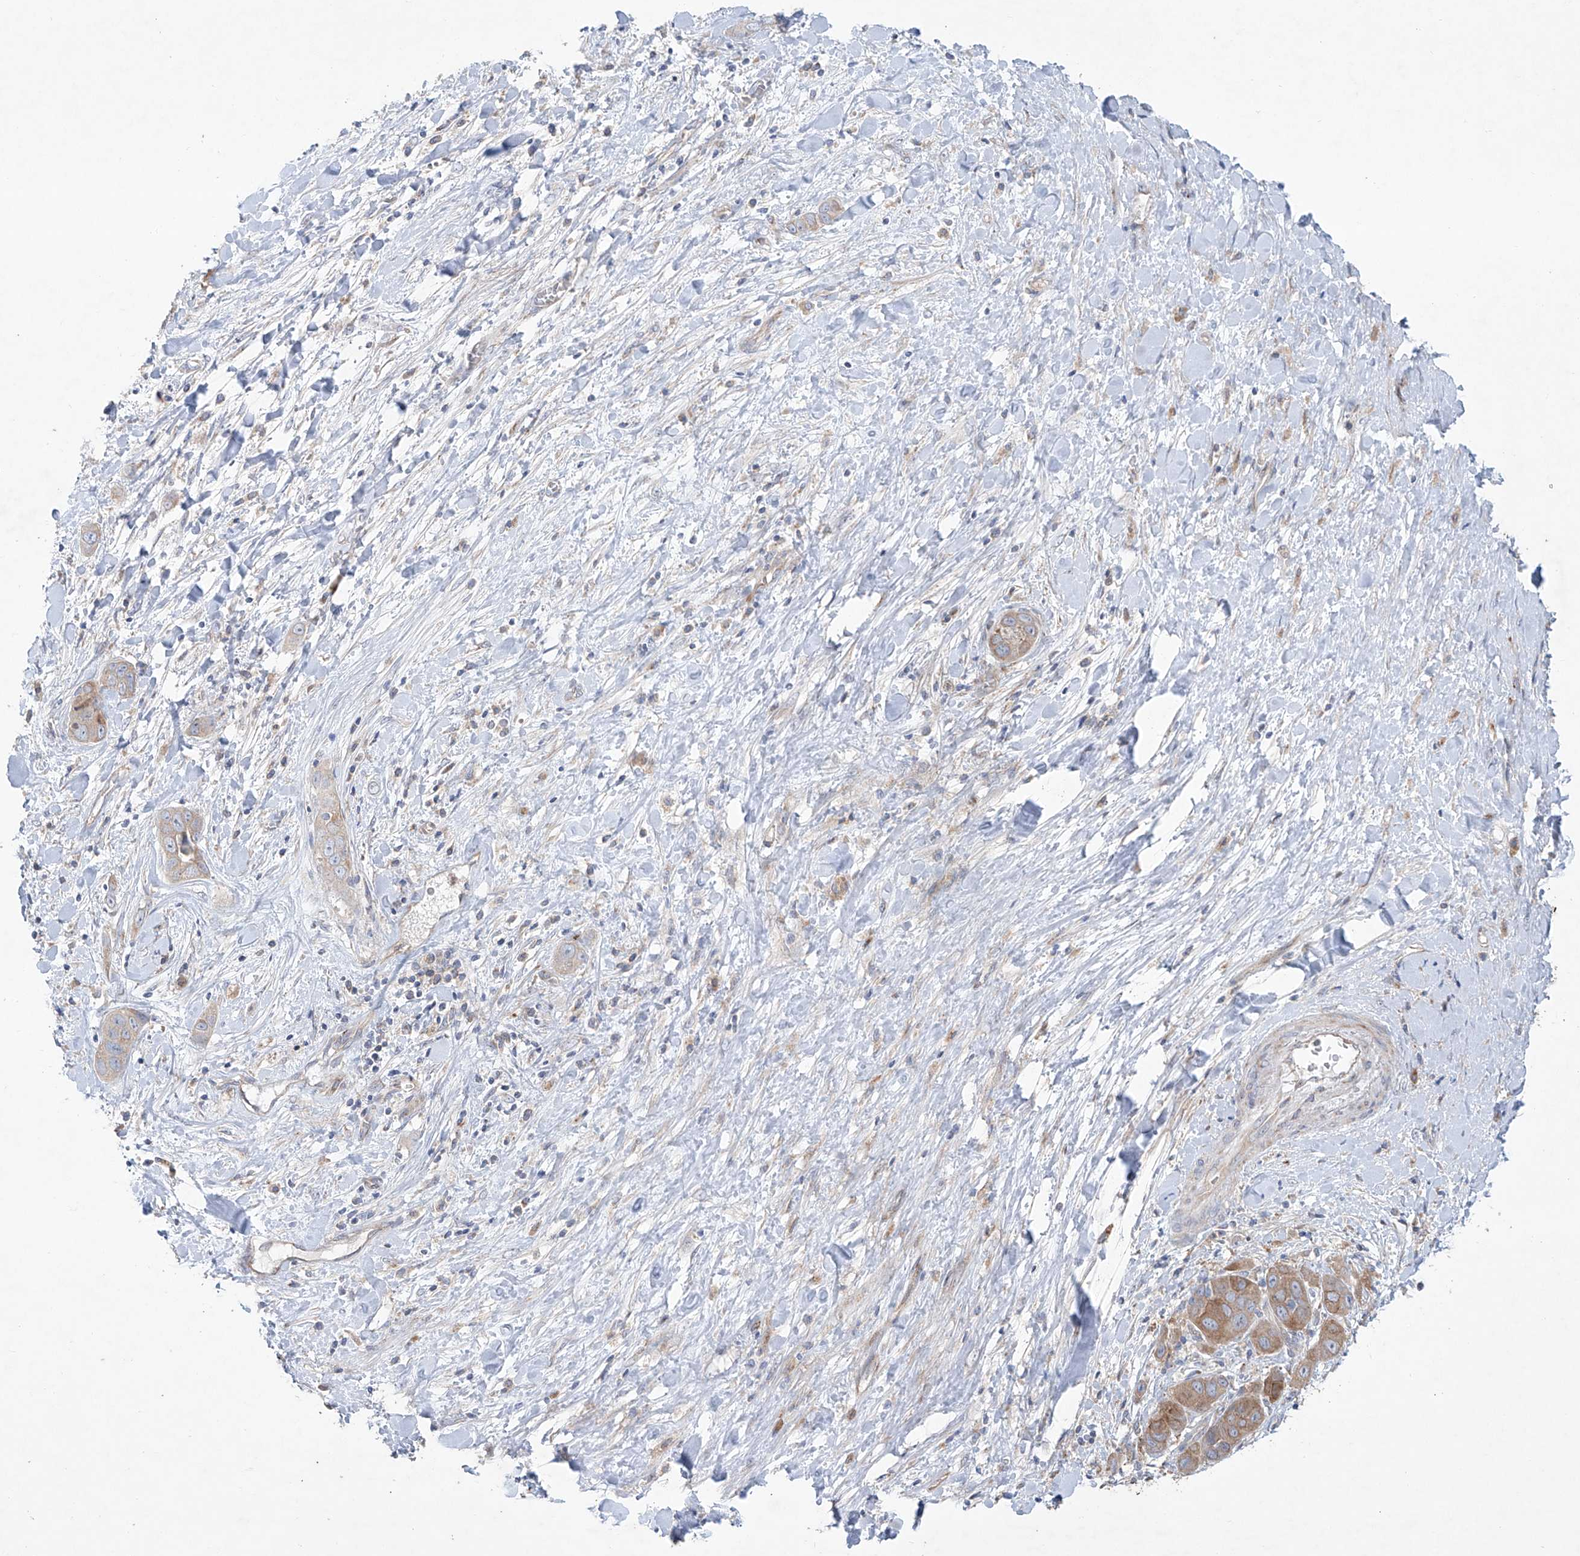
{"staining": {"intensity": "weak", "quantity": "25%-75%", "location": "cytoplasmic/membranous"}, "tissue": "liver cancer", "cell_type": "Tumor cells", "image_type": "cancer", "snomed": [{"axis": "morphology", "description": "Cholangiocarcinoma"}, {"axis": "topography", "description": "Liver"}], "caption": "Liver cancer (cholangiocarcinoma) was stained to show a protein in brown. There is low levels of weak cytoplasmic/membranous expression in about 25%-75% of tumor cells.", "gene": "KLC4", "patient": {"sex": "female", "age": 52}}